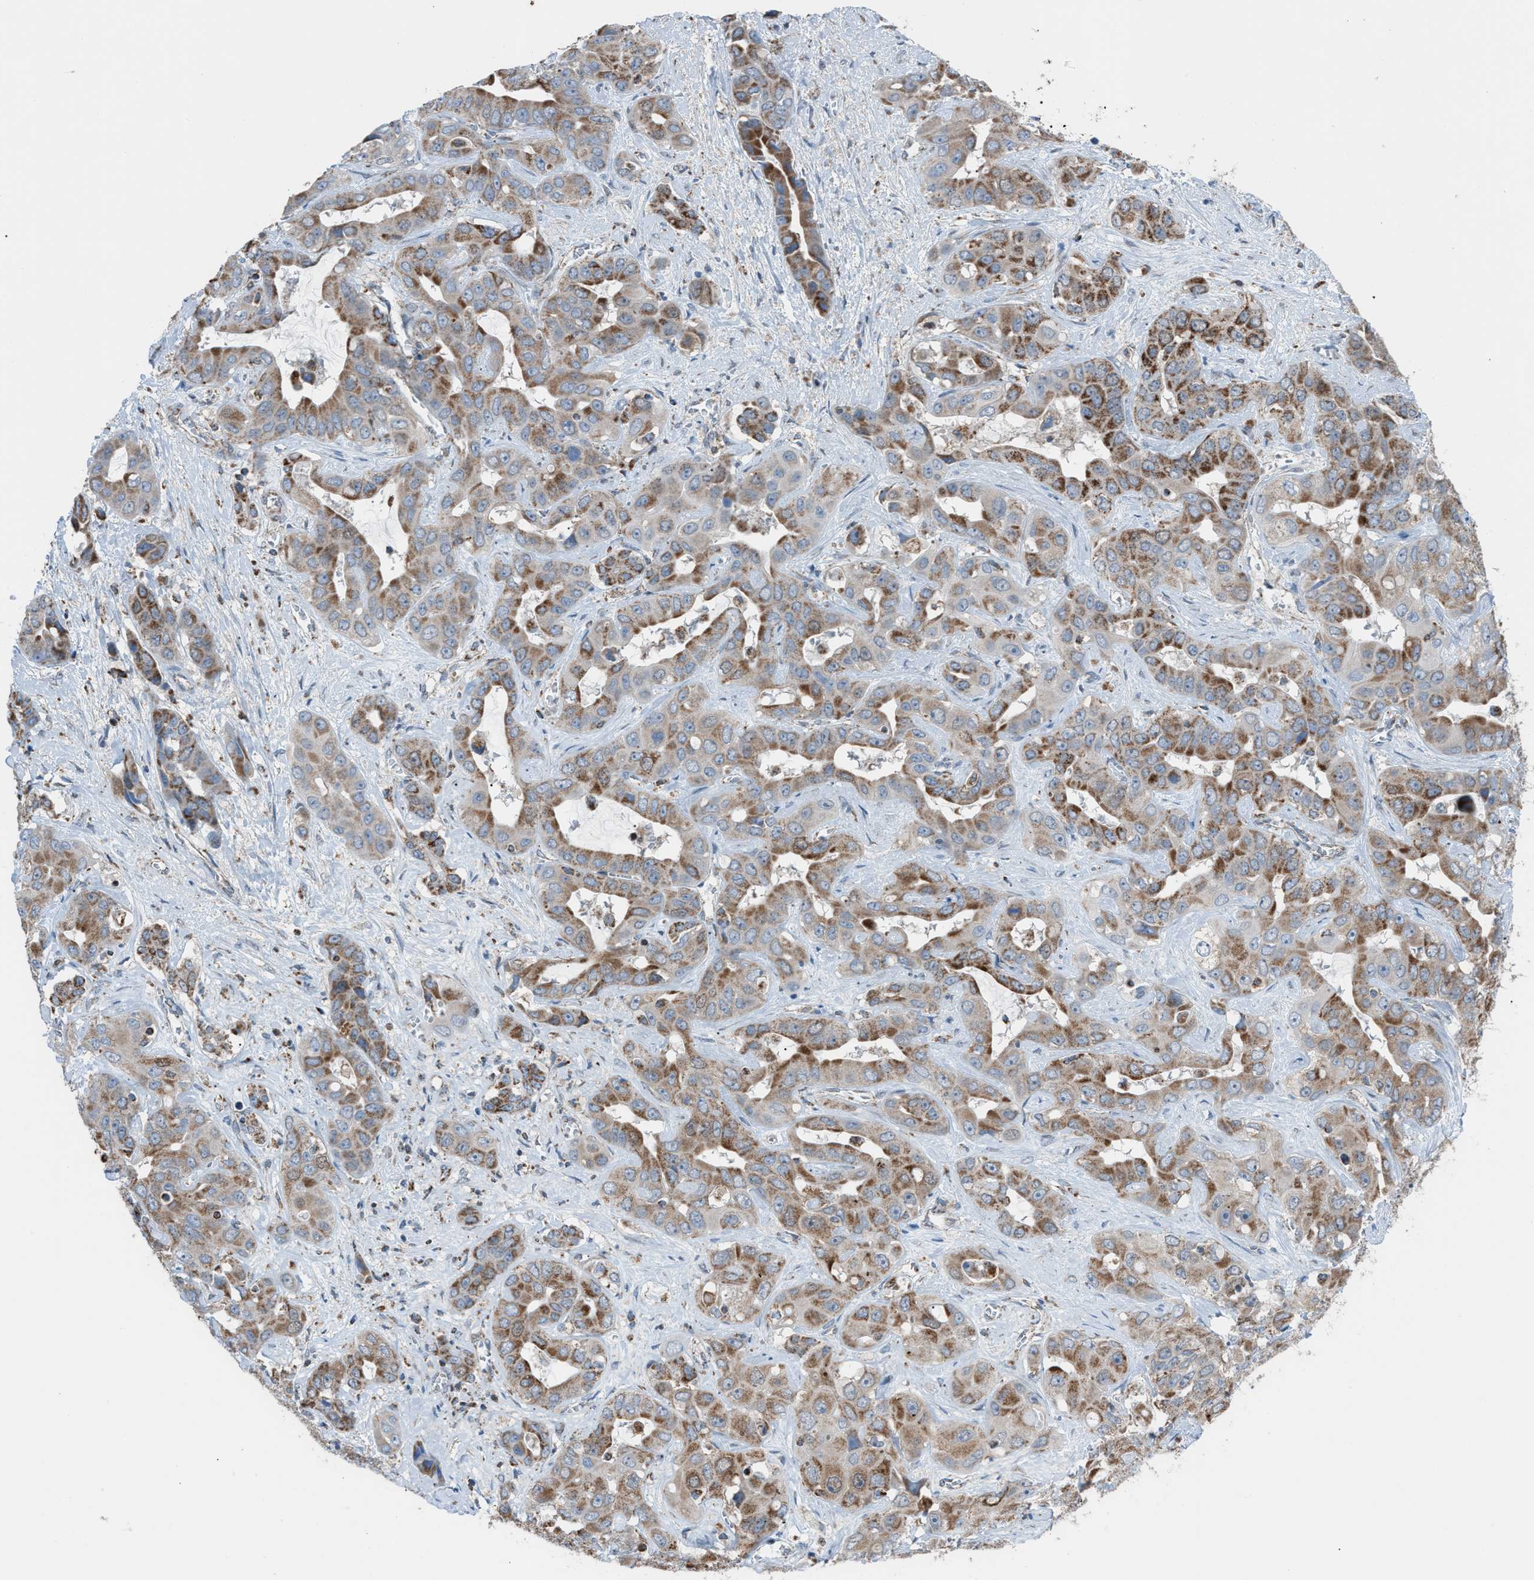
{"staining": {"intensity": "moderate", "quantity": ">75%", "location": "cytoplasmic/membranous"}, "tissue": "liver cancer", "cell_type": "Tumor cells", "image_type": "cancer", "snomed": [{"axis": "morphology", "description": "Cholangiocarcinoma"}, {"axis": "topography", "description": "Liver"}], "caption": "A high-resolution image shows IHC staining of liver cancer (cholangiocarcinoma), which reveals moderate cytoplasmic/membranous expression in approximately >75% of tumor cells. (DAB (3,3'-diaminobenzidine) = brown stain, brightfield microscopy at high magnification).", "gene": "SRM", "patient": {"sex": "female", "age": 52}}